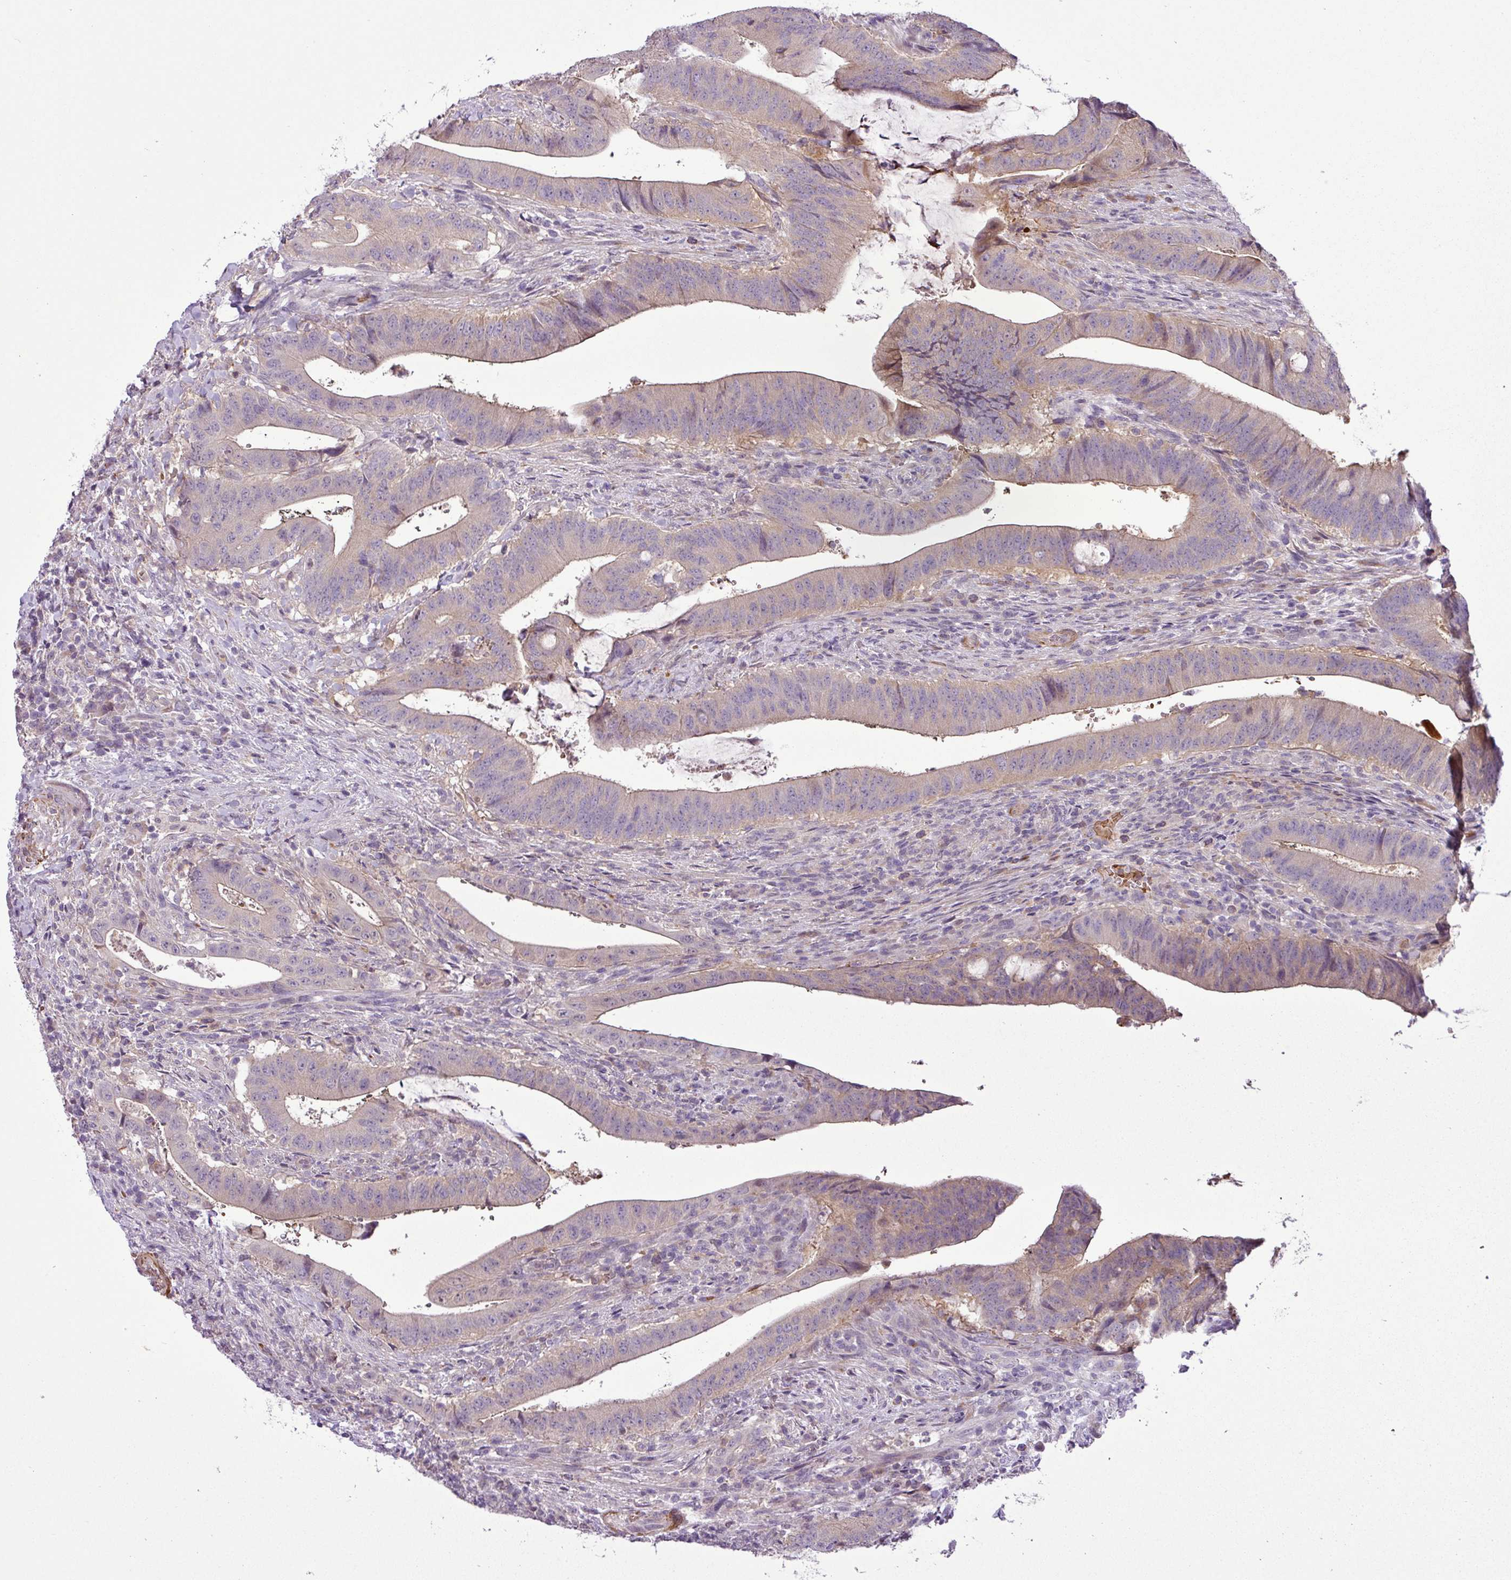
{"staining": {"intensity": "negative", "quantity": "none", "location": "none"}, "tissue": "colorectal cancer", "cell_type": "Tumor cells", "image_type": "cancer", "snomed": [{"axis": "morphology", "description": "Adenocarcinoma, NOS"}, {"axis": "topography", "description": "Colon"}], "caption": "Photomicrograph shows no protein expression in tumor cells of colorectal cancer tissue.", "gene": "NBEAL2", "patient": {"sex": "female", "age": 43}}